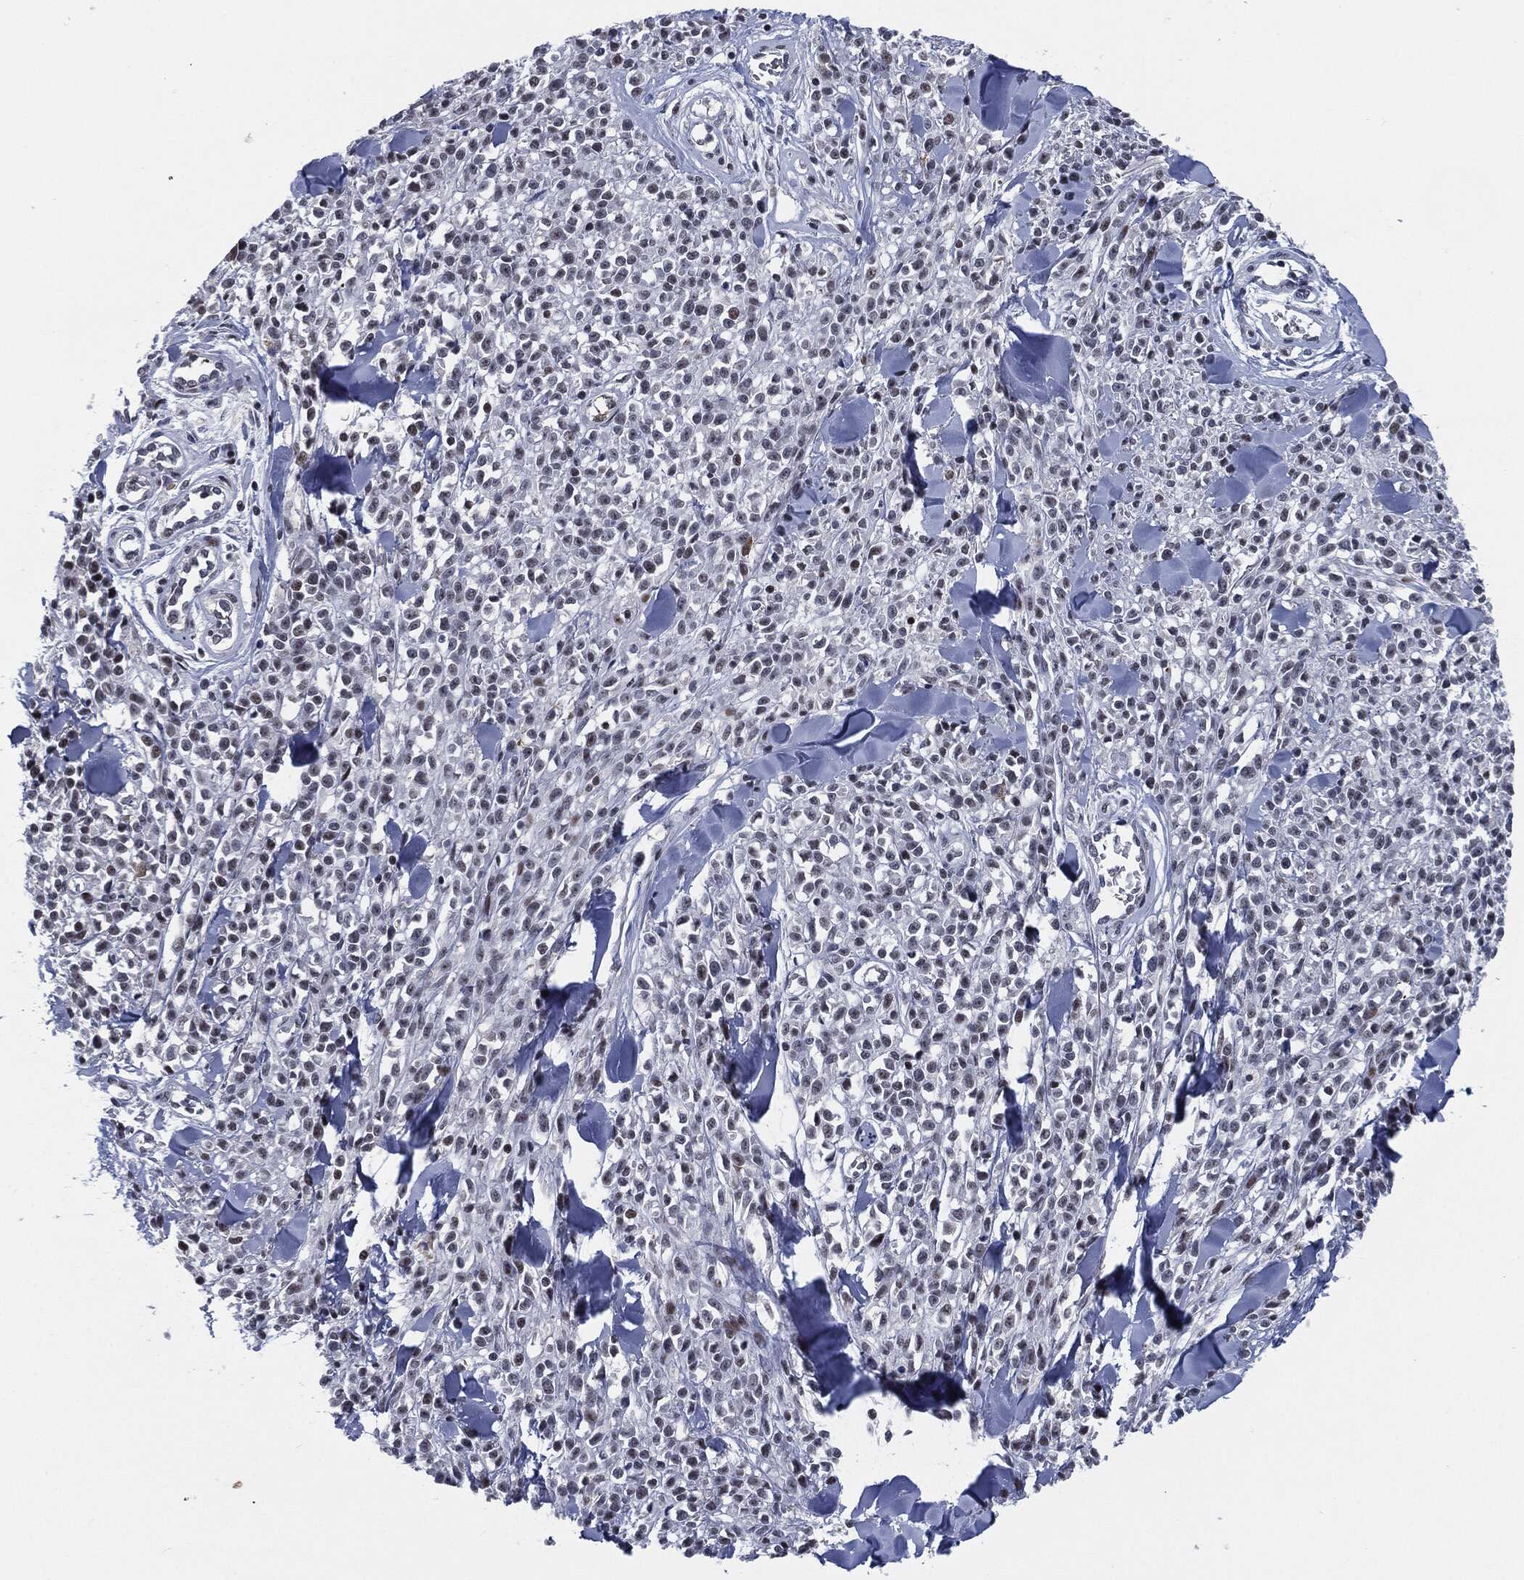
{"staining": {"intensity": "negative", "quantity": "none", "location": "none"}, "tissue": "melanoma", "cell_type": "Tumor cells", "image_type": "cancer", "snomed": [{"axis": "morphology", "description": "Malignant melanoma, NOS"}, {"axis": "topography", "description": "Skin"}, {"axis": "topography", "description": "Skin of trunk"}], "caption": "Micrograph shows no significant protein staining in tumor cells of malignant melanoma.", "gene": "AKT2", "patient": {"sex": "male", "age": 74}}